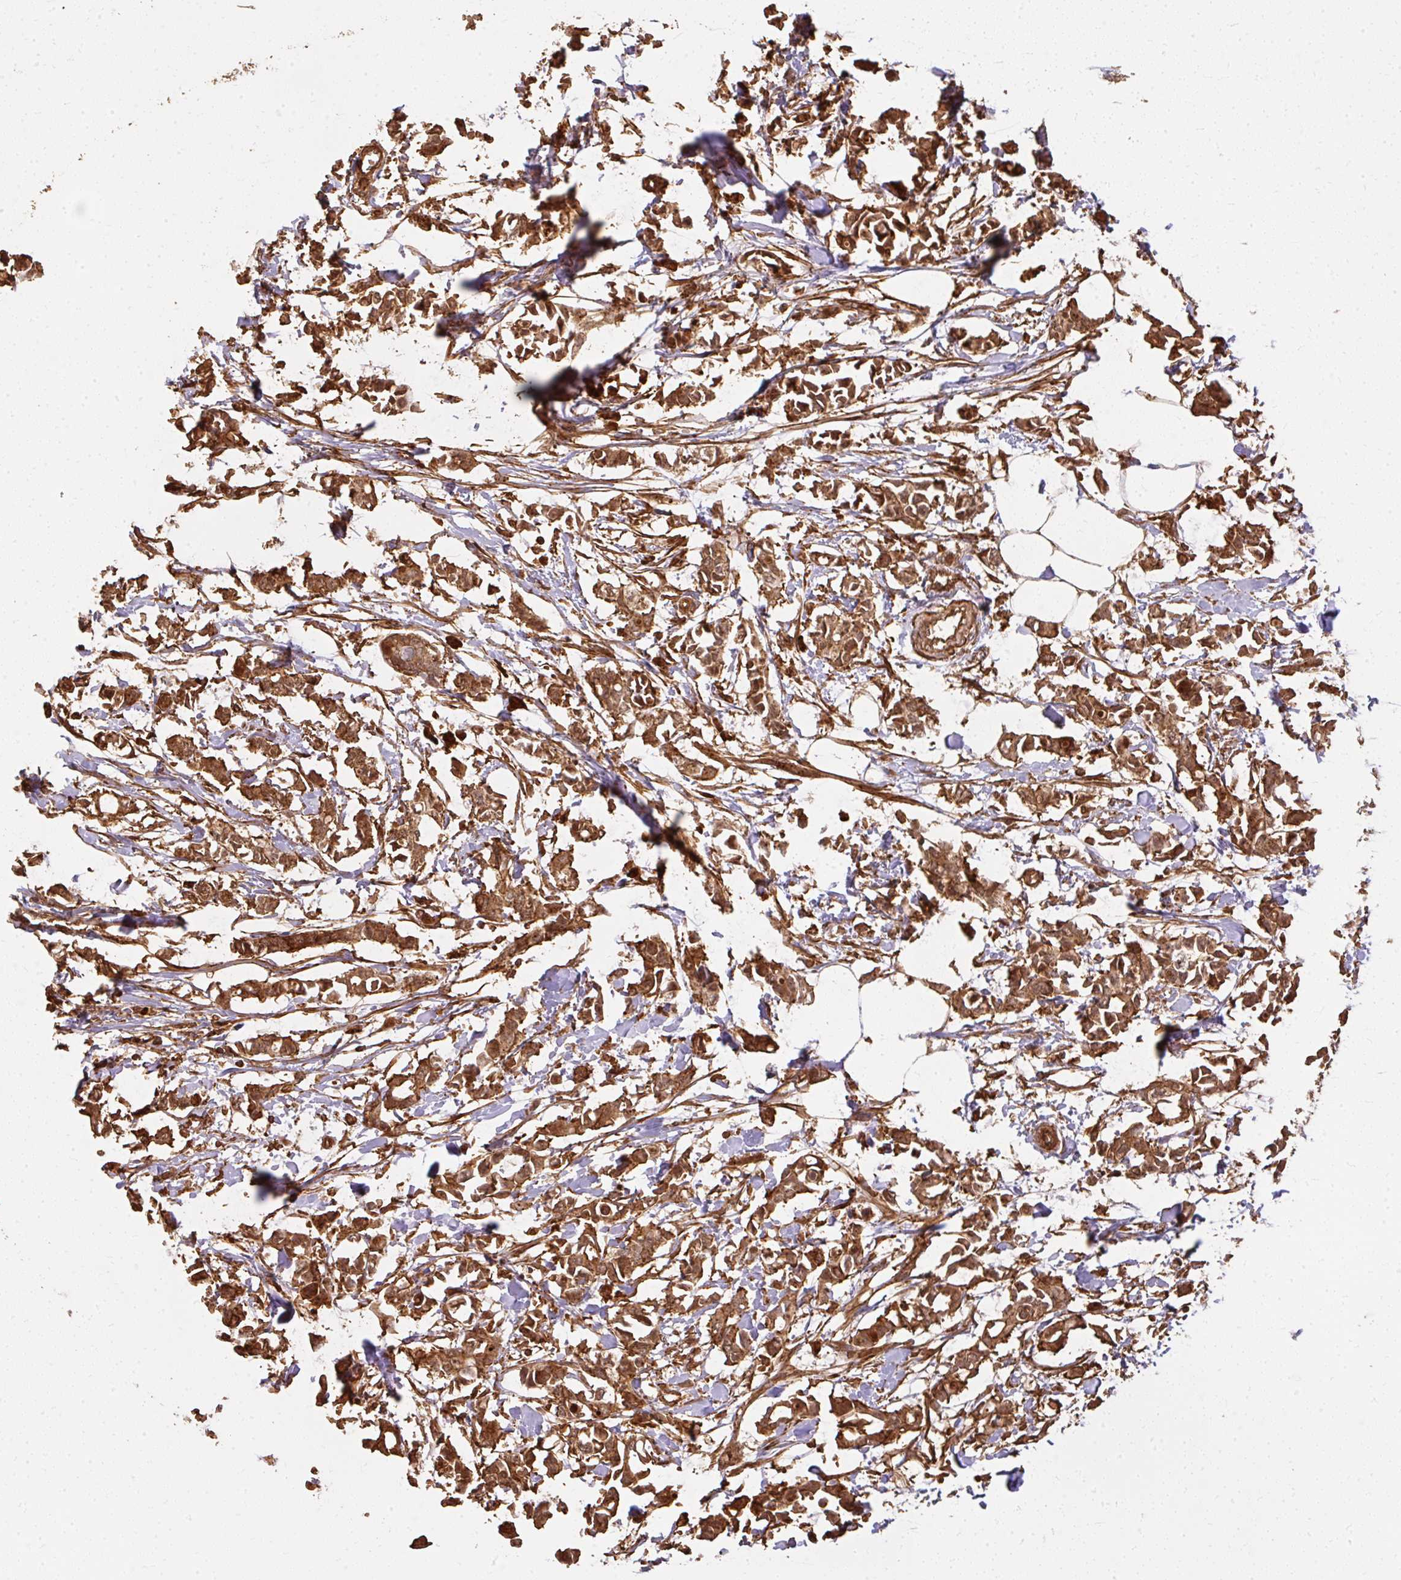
{"staining": {"intensity": "strong", "quantity": ">75%", "location": "cytoplasmic/membranous"}, "tissue": "breast cancer", "cell_type": "Tumor cells", "image_type": "cancer", "snomed": [{"axis": "morphology", "description": "Duct carcinoma"}, {"axis": "topography", "description": "Breast"}], "caption": "A brown stain shows strong cytoplasmic/membranous positivity of a protein in breast cancer (intraductal carcinoma) tumor cells. (Stains: DAB (3,3'-diaminobenzidine) in brown, nuclei in blue, Microscopy: brightfield microscopy at high magnification).", "gene": "GNS", "patient": {"sex": "female", "age": 41}}